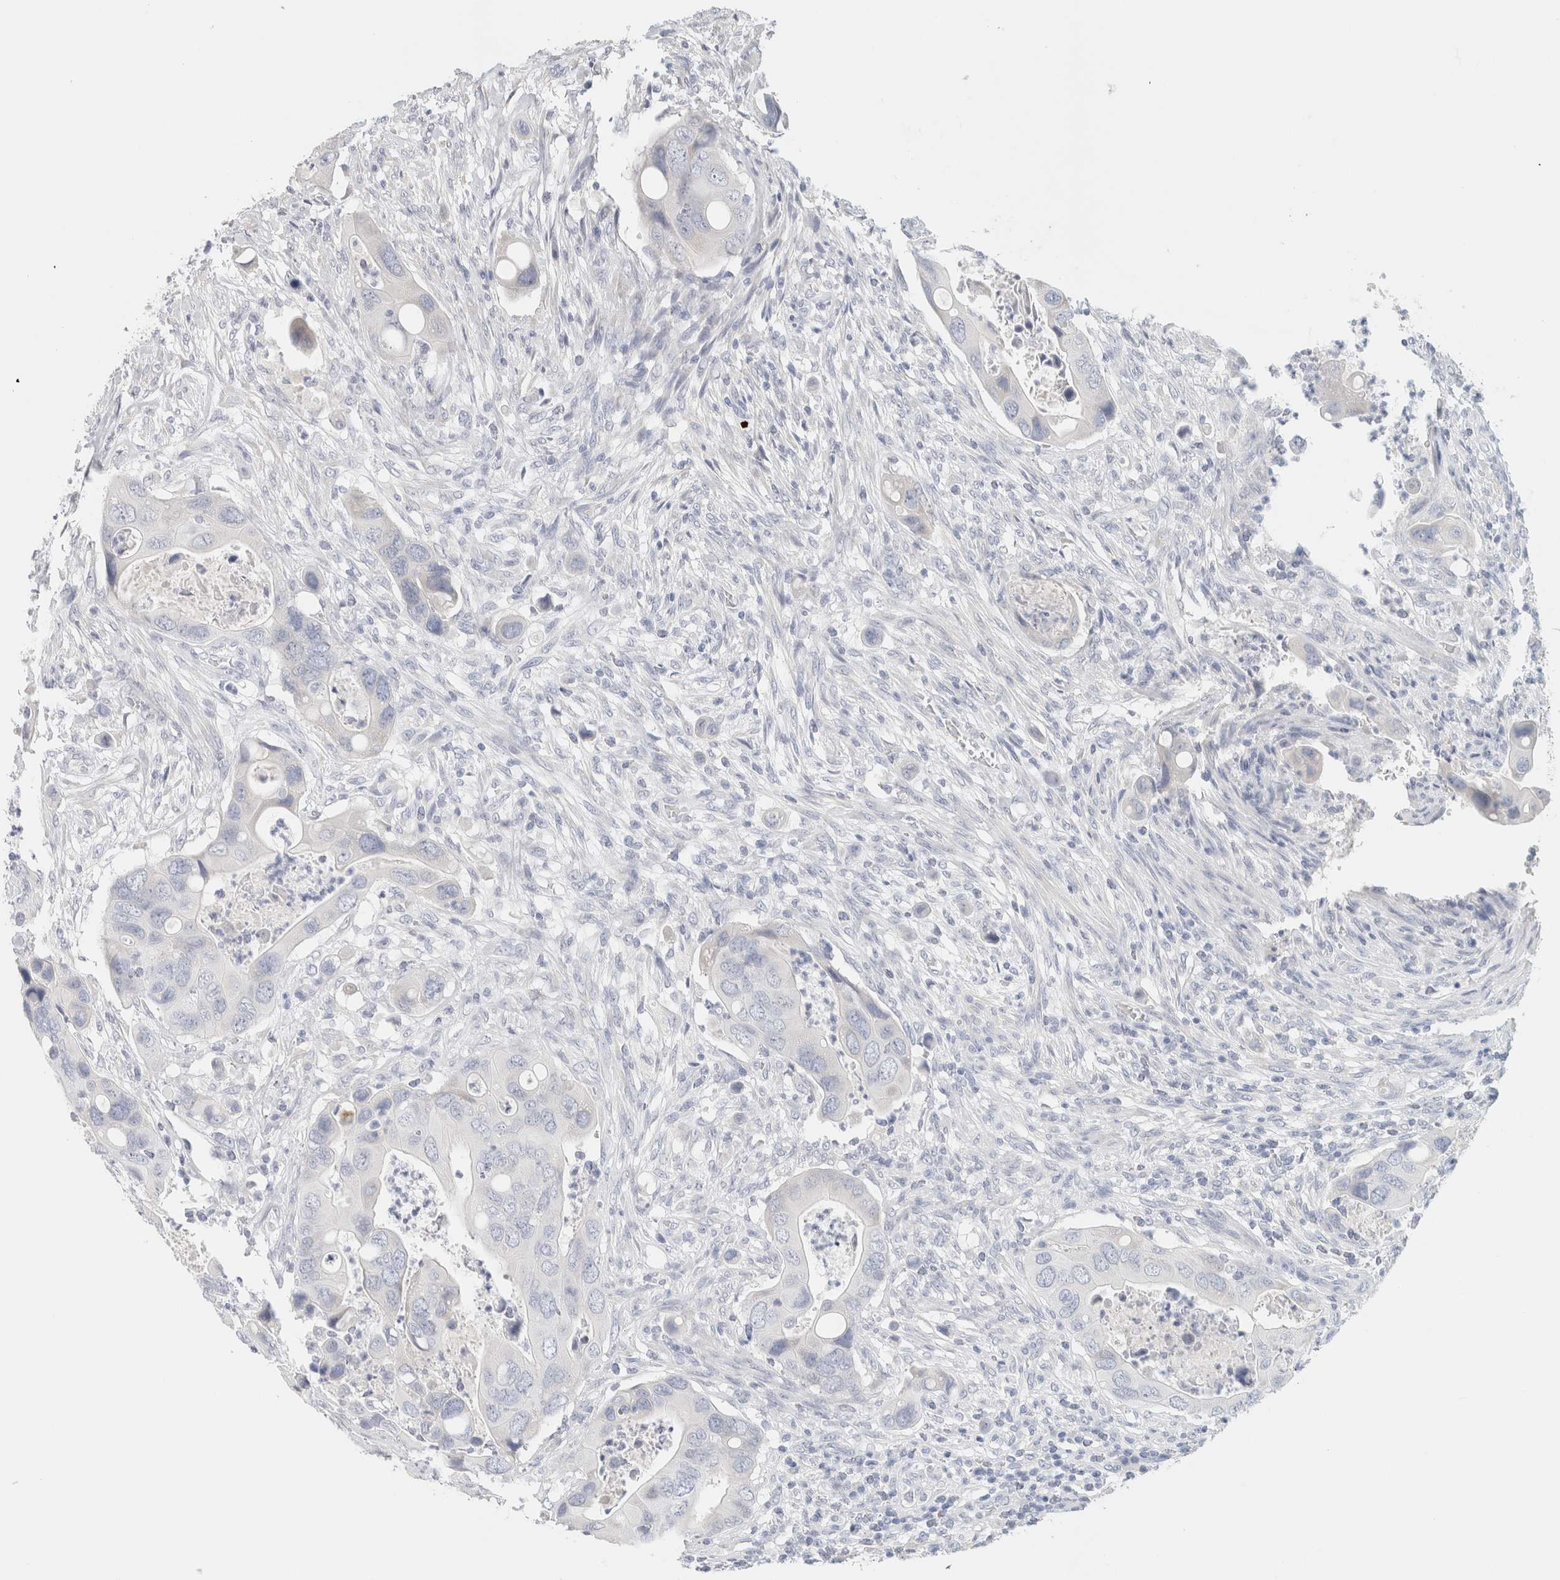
{"staining": {"intensity": "negative", "quantity": "none", "location": "none"}, "tissue": "colorectal cancer", "cell_type": "Tumor cells", "image_type": "cancer", "snomed": [{"axis": "morphology", "description": "Adenocarcinoma, NOS"}, {"axis": "topography", "description": "Rectum"}], "caption": "Tumor cells are negative for brown protein staining in colorectal cancer. The staining was performed using DAB (3,3'-diaminobenzidine) to visualize the protein expression in brown, while the nuclei were stained in blue with hematoxylin (Magnification: 20x).", "gene": "NEFM", "patient": {"sex": "female", "age": 57}}